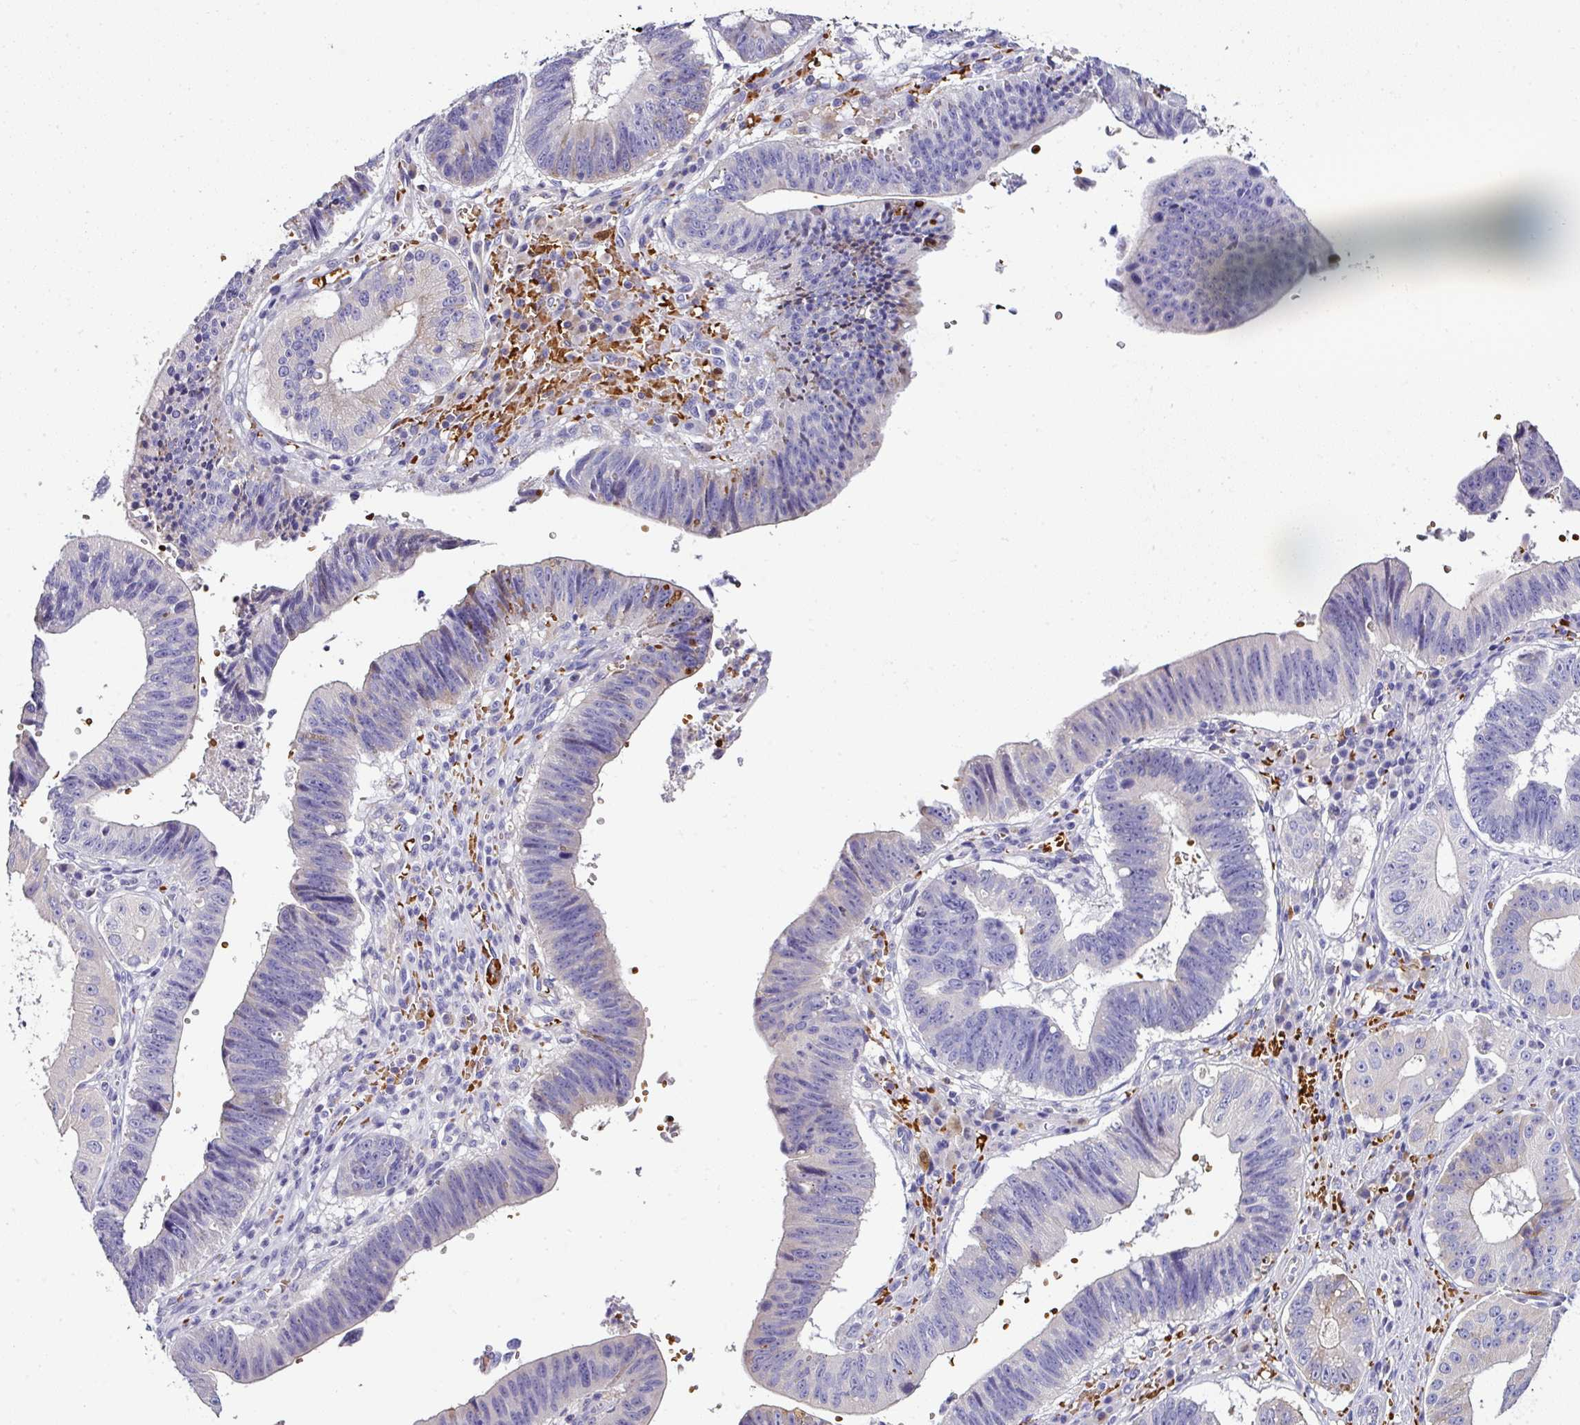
{"staining": {"intensity": "negative", "quantity": "none", "location": "none"}, "tissue": "stomach cancer", "cell_type": "Tumor cells", "image_type": "cancer", "snomed": [{"axis": "morphology", "description": "Adenocarcinoma, NOS"}, {"axis": "topography", "description": "Stomach"}], "caption": "Stomach cancer was stained to show a protein in brown. There is no significant positivity in tumor cells. (DAB (3,3'-diaminobenzidine) immunohistochemistry, high magnification).", "gene": "NAPSA", "patient": {"sex": "male", "age": 59}}